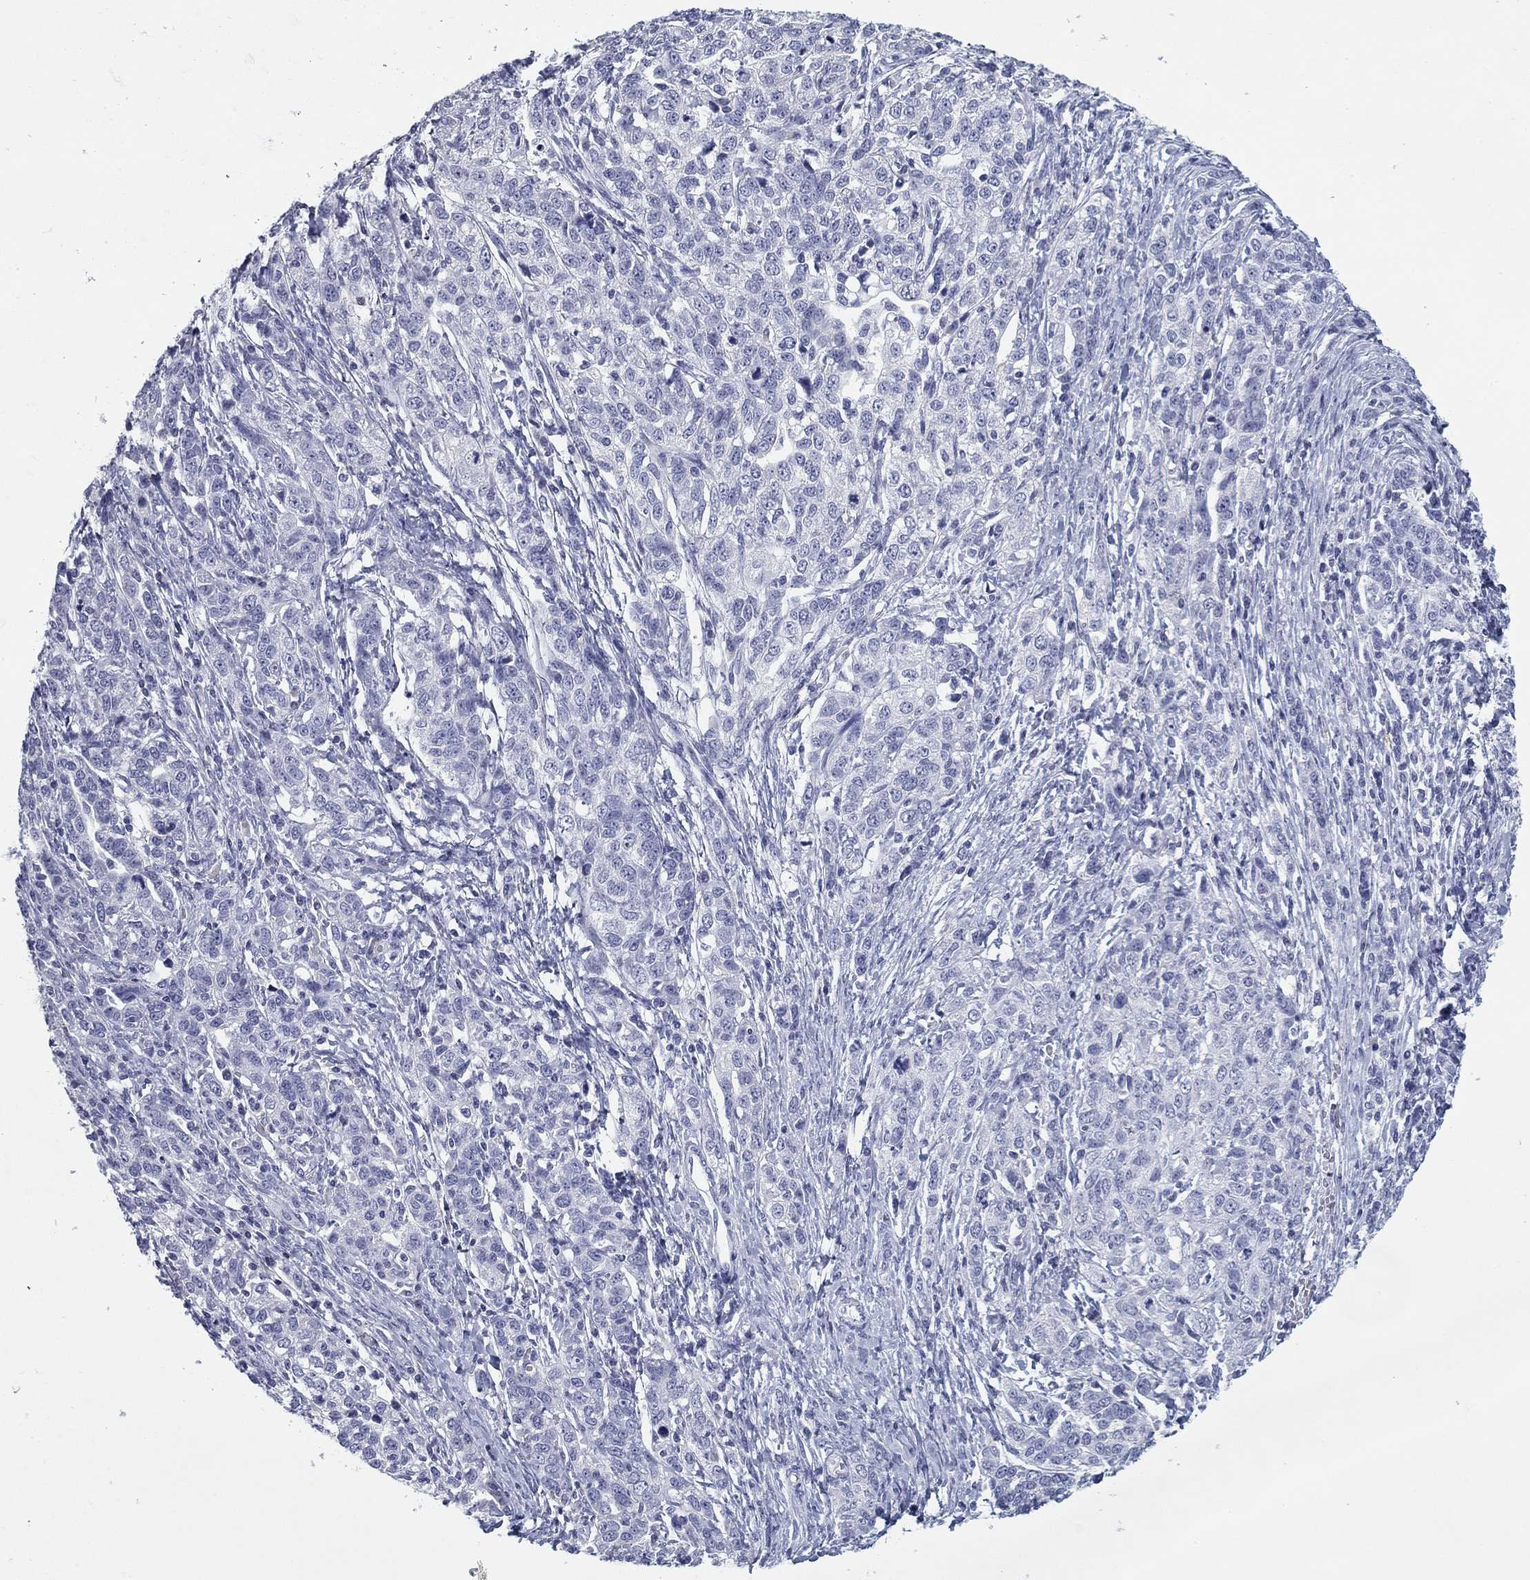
{"staining": {"intensity": "negative", "quantity": "none", "location": "none"}, "tissue": "ovarian cancer", "cell_type": "Tumor cells", "image_type": "cancer", "snomed": [{"axis": "morphology", "description": "Cystadenocarcinoma, serous, NOS"}, {"axis": "topography", "description": "Ovary"}], "caption": "Serous cystadenocarcinoma (ovarian) was stained to show a protein in brown. There is no significant staining in tumor cells.", "gene": "CD79B", "patient": {"sex": "female", "age": 71}}